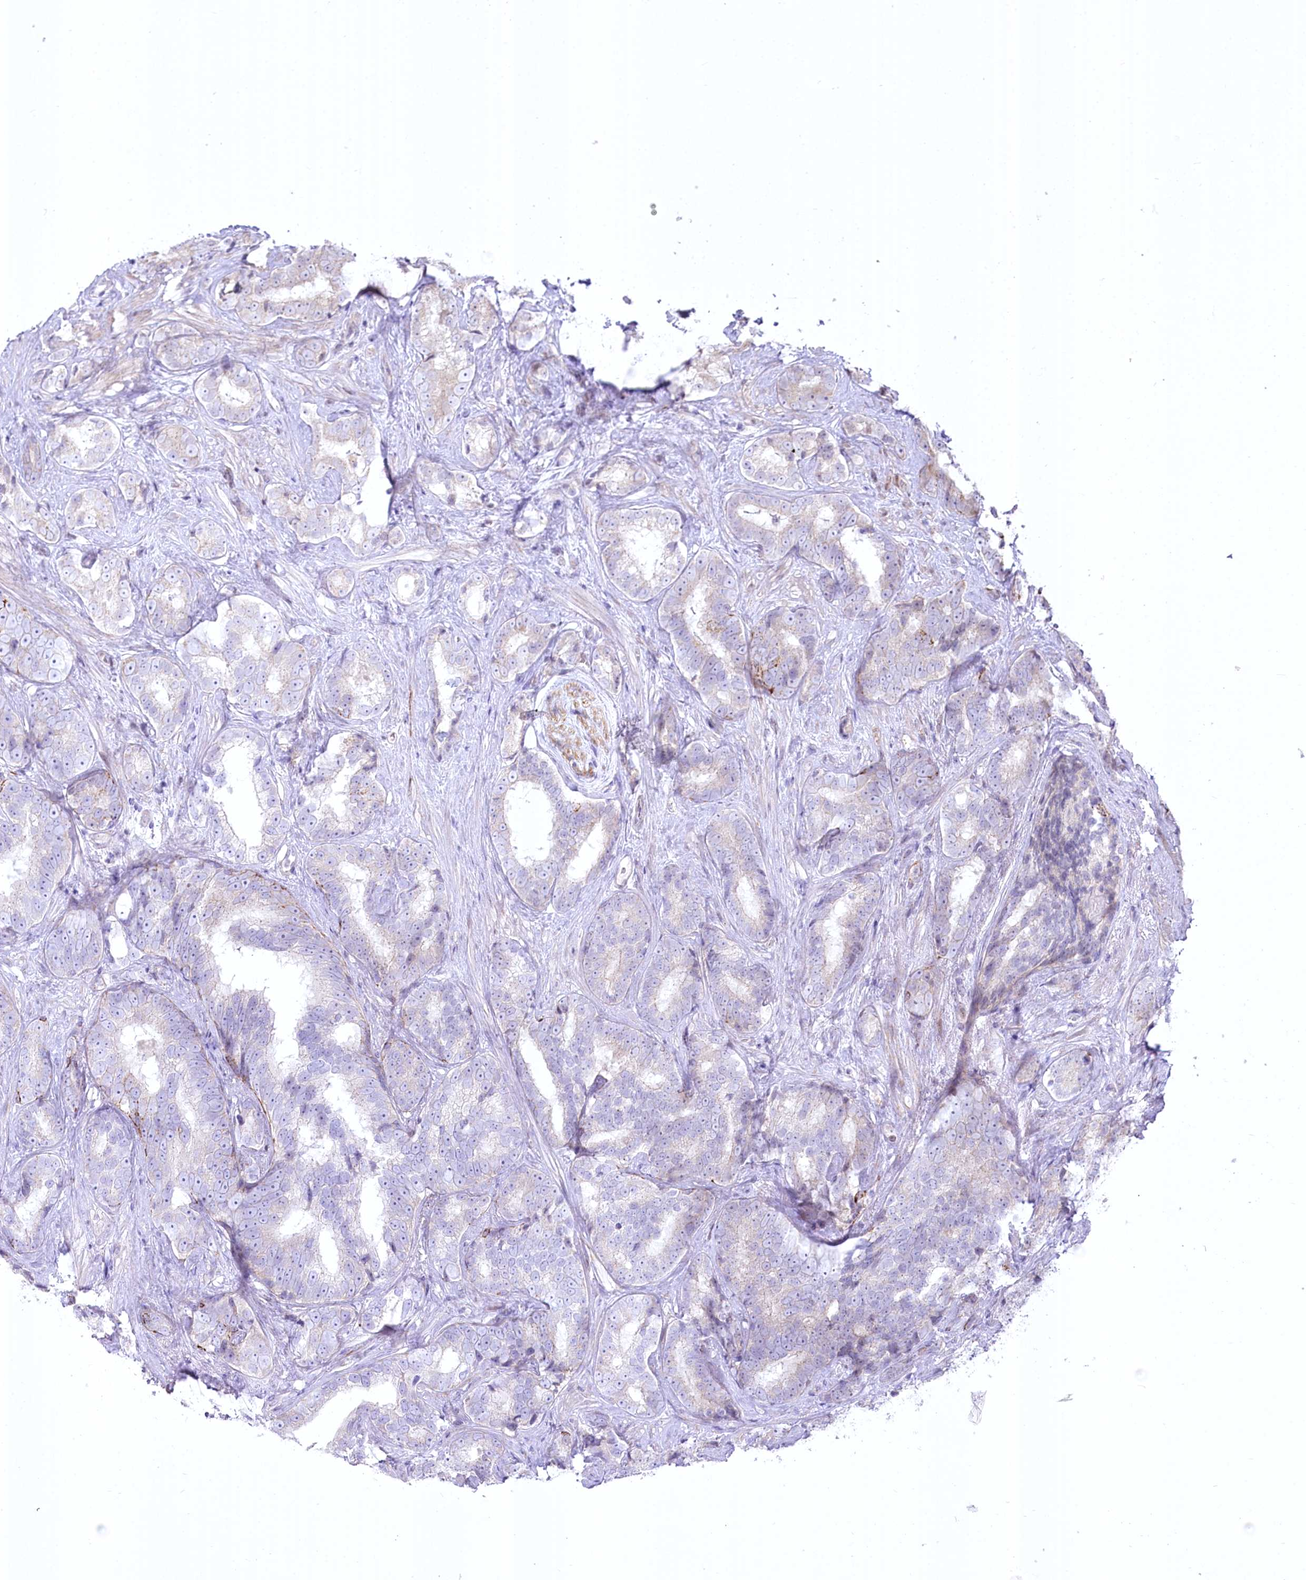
{"staining": {"intensity": "negative", "quantity": "none", "location": "none"}, "tissue": "prostate cancer", "cell_type": "Tumor cells", "image_type": "cancer", "snomed": [{"axis": "morphology", "description": "Adenocarcinoma, High grade"}, {"axis": "topography", "description": "Prostate"}], "caption": "High magnification brightfield microscopy of prostate cancer stained with DAB (3,3'-diaminobenzidine) (brown) and counterstained with hematoxylin (blue): tumor cells show no significant staining. Nuclei are stained in blue.", "gene": "CEP164", "patient": {"sex": "male", "age": 66}}